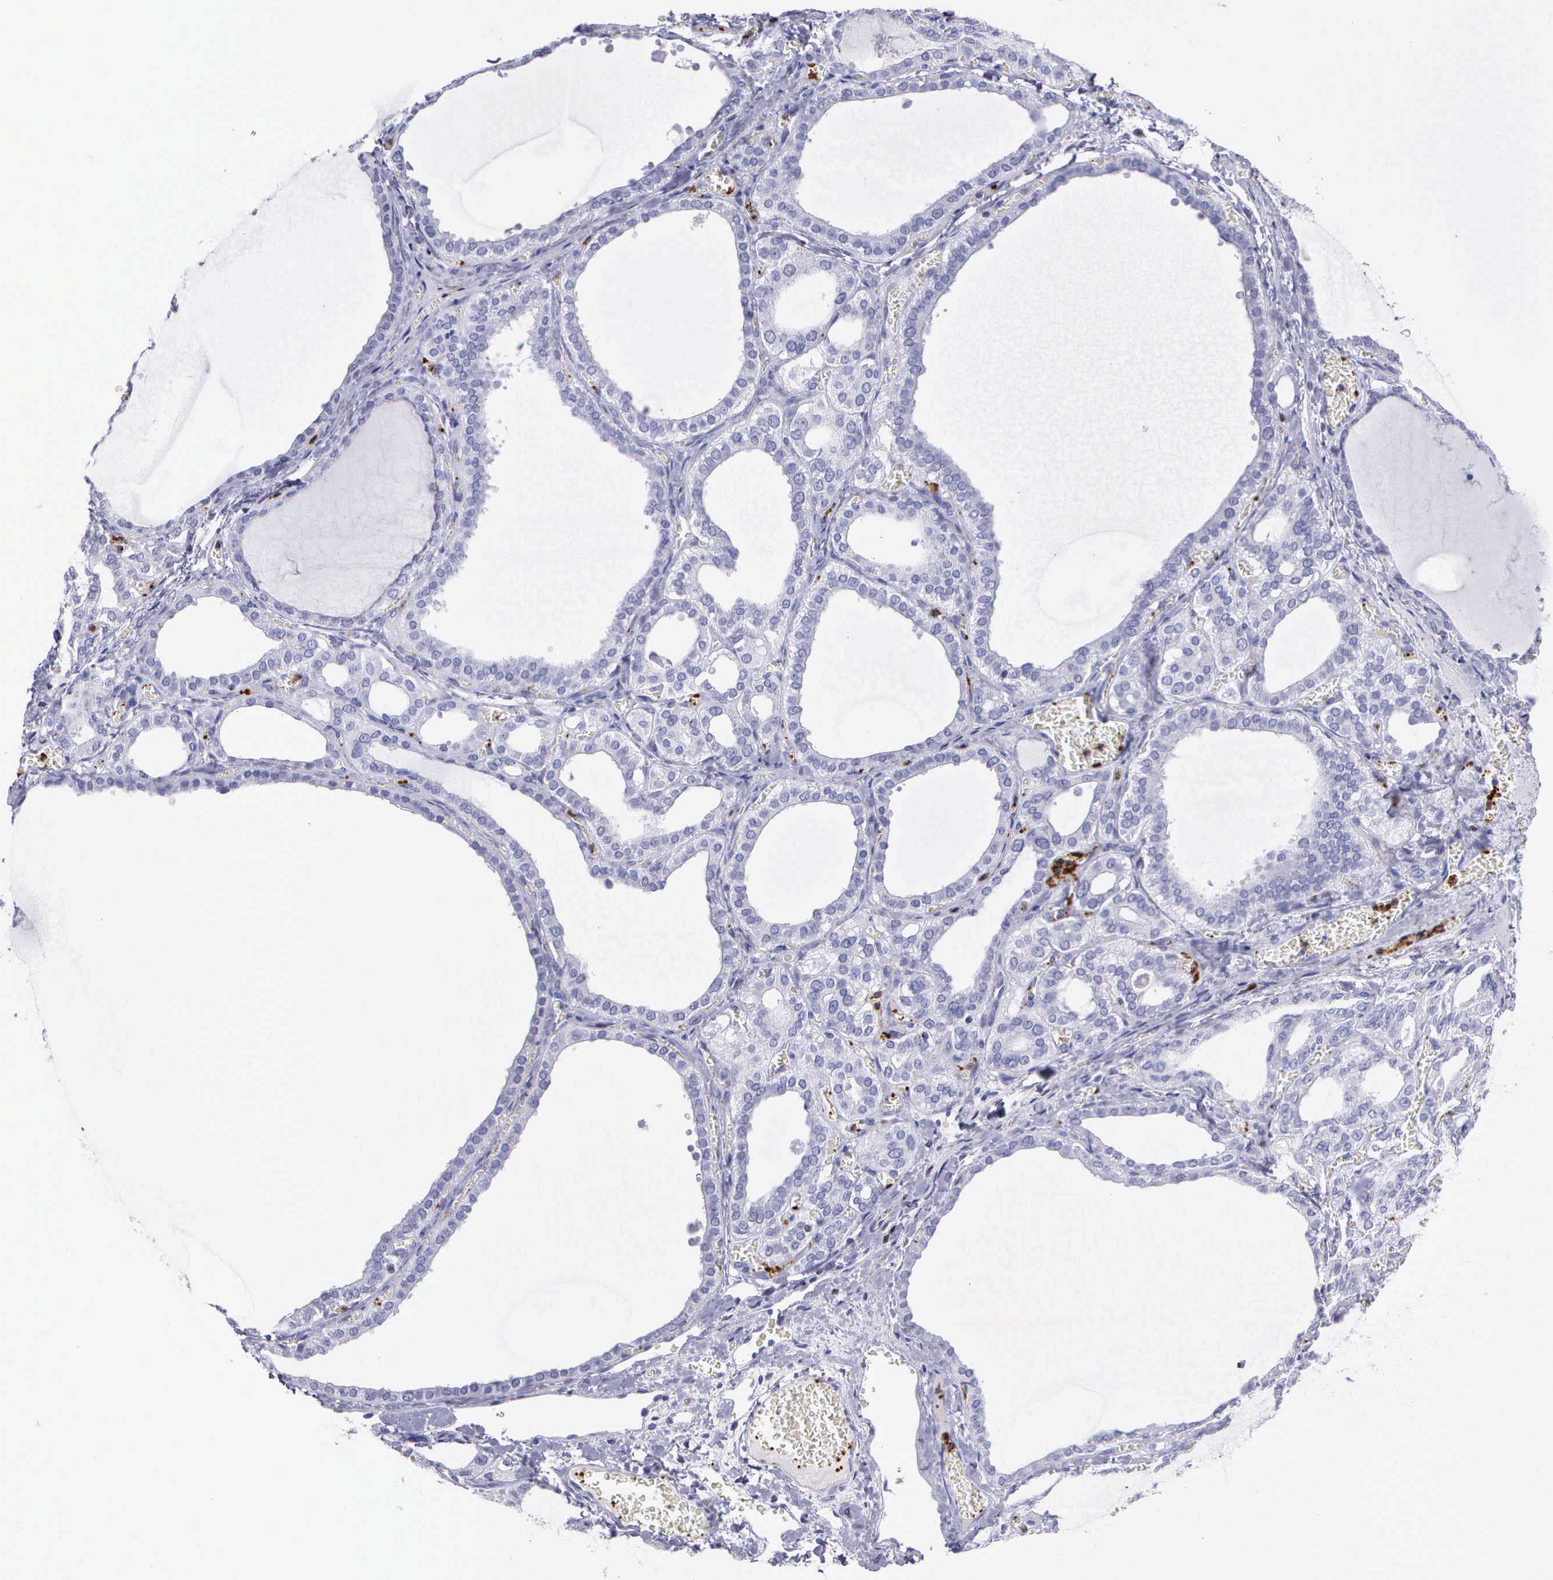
{"staining": {"intensity": "negative", "quantity": "none", "location": "none"}, "tissue": "thyroid gland", "cell_type": "Glandular cells", "image_type": "normal", "snomed": [{"axis": "morphology", "description": "Normal tissue, NOS"}, {"axis": "topography", "description": "Thyroid gland"}], "caption": "Immunohistochemistry photomicrograph of normal thyroid gland stained for a protein (brown), which shows no expression in glandular cells.", "gene": "SRGN", "patient": {"sex": "female", "age": 55}}